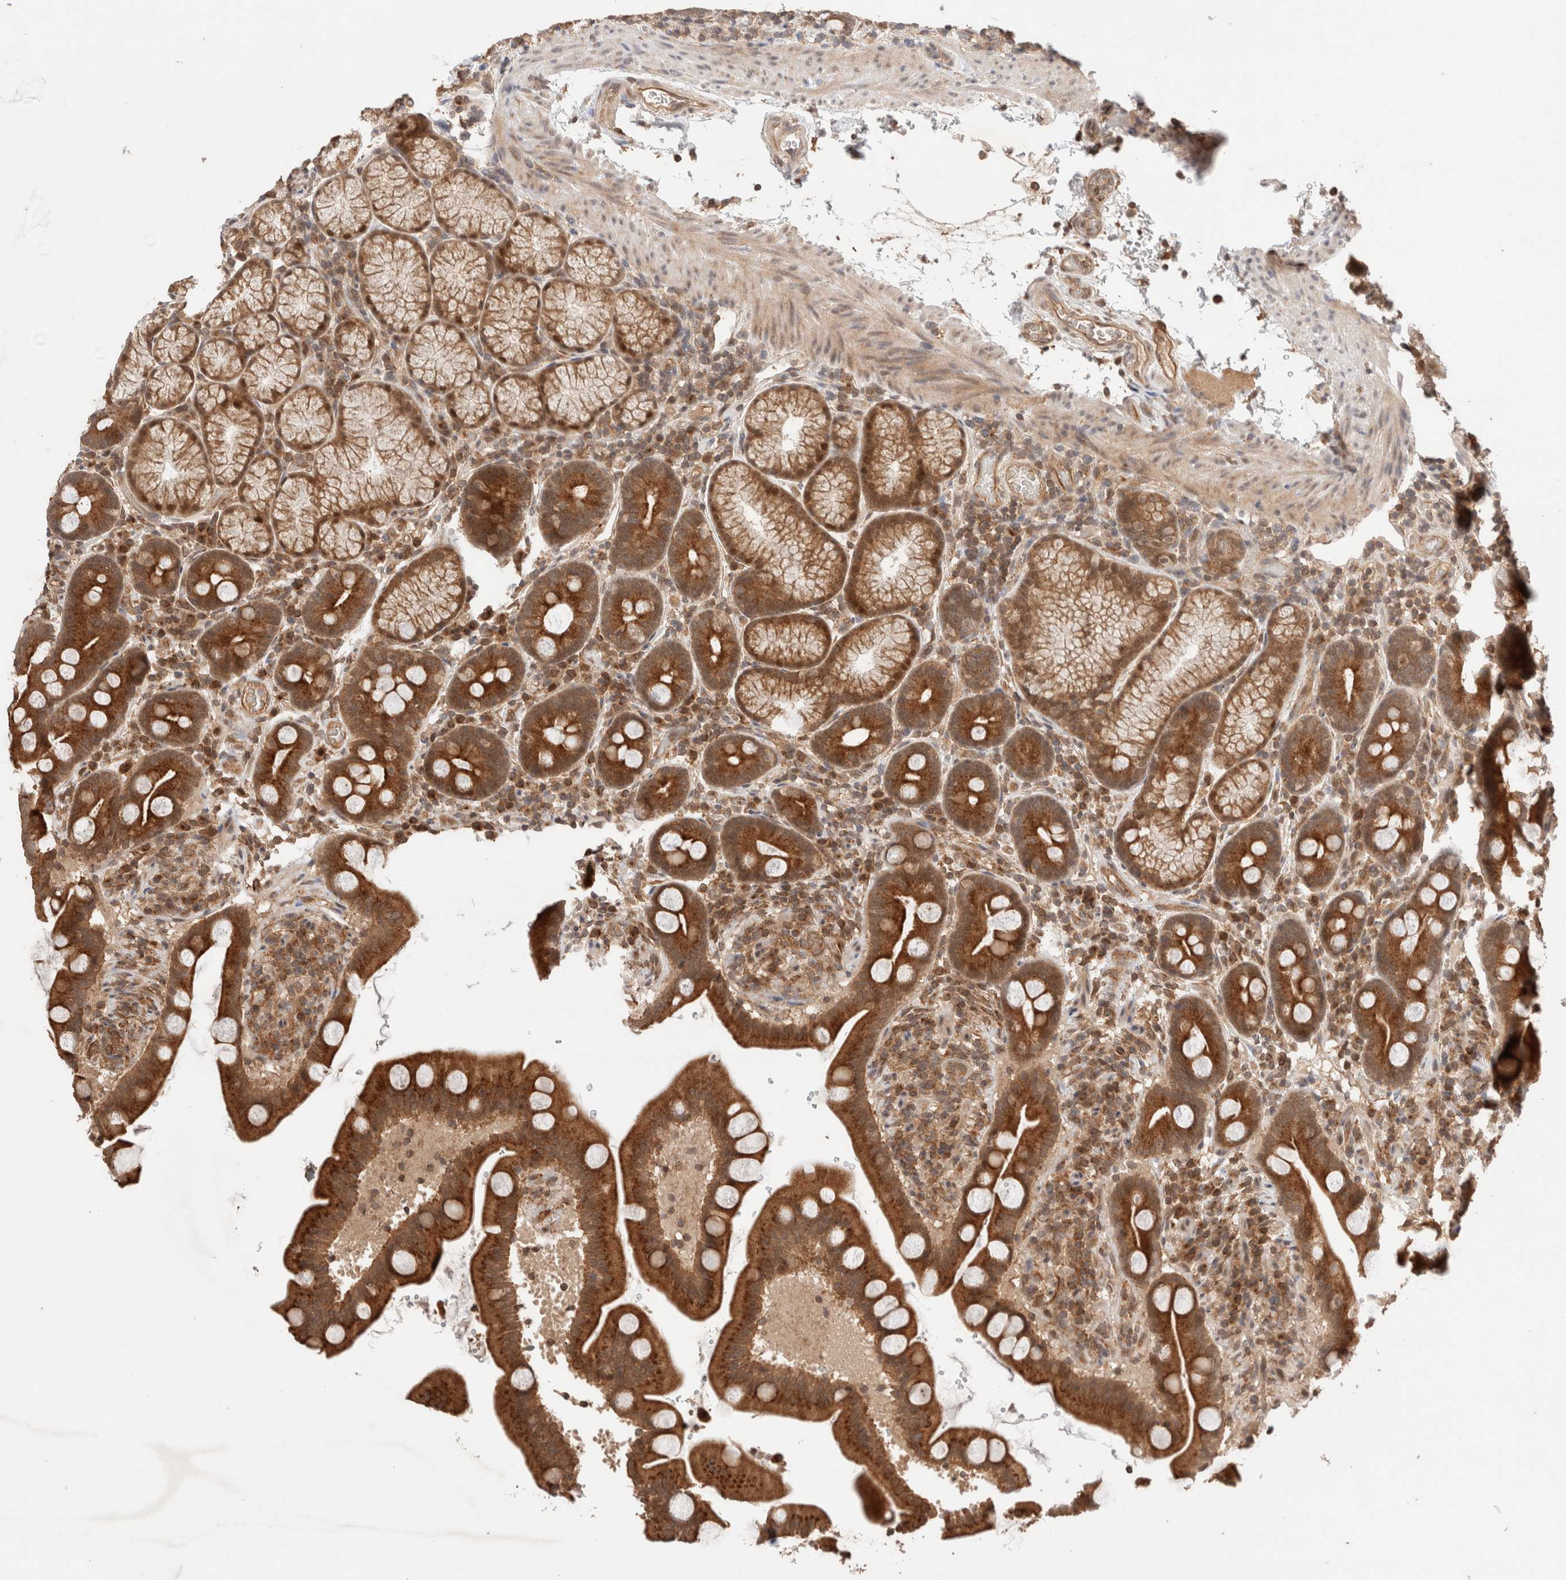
{"staining": {"intensity": "strong", "quantity": ">75%", "location": "cytoplasmic/membranous"}, "tissue": "duodenum", "cell_type": "Glandular cells", "image_type": "normal", "snomed": [{"axis": "morphology", "description": "Normal tissue, NOS"}, {"axis": "topography", "description": "Duodenum"}], "caption": "Immunohistochemistry of benign human duodenum exhibits high levels of strong cytoplasmic/membranous staining in approximately >75% of glandular cells. (brown staining indicates protein expression, while blue staining denotes nuclei).", "gene": "SIKE1", "patient": {"sex": "male", "age": 54}}